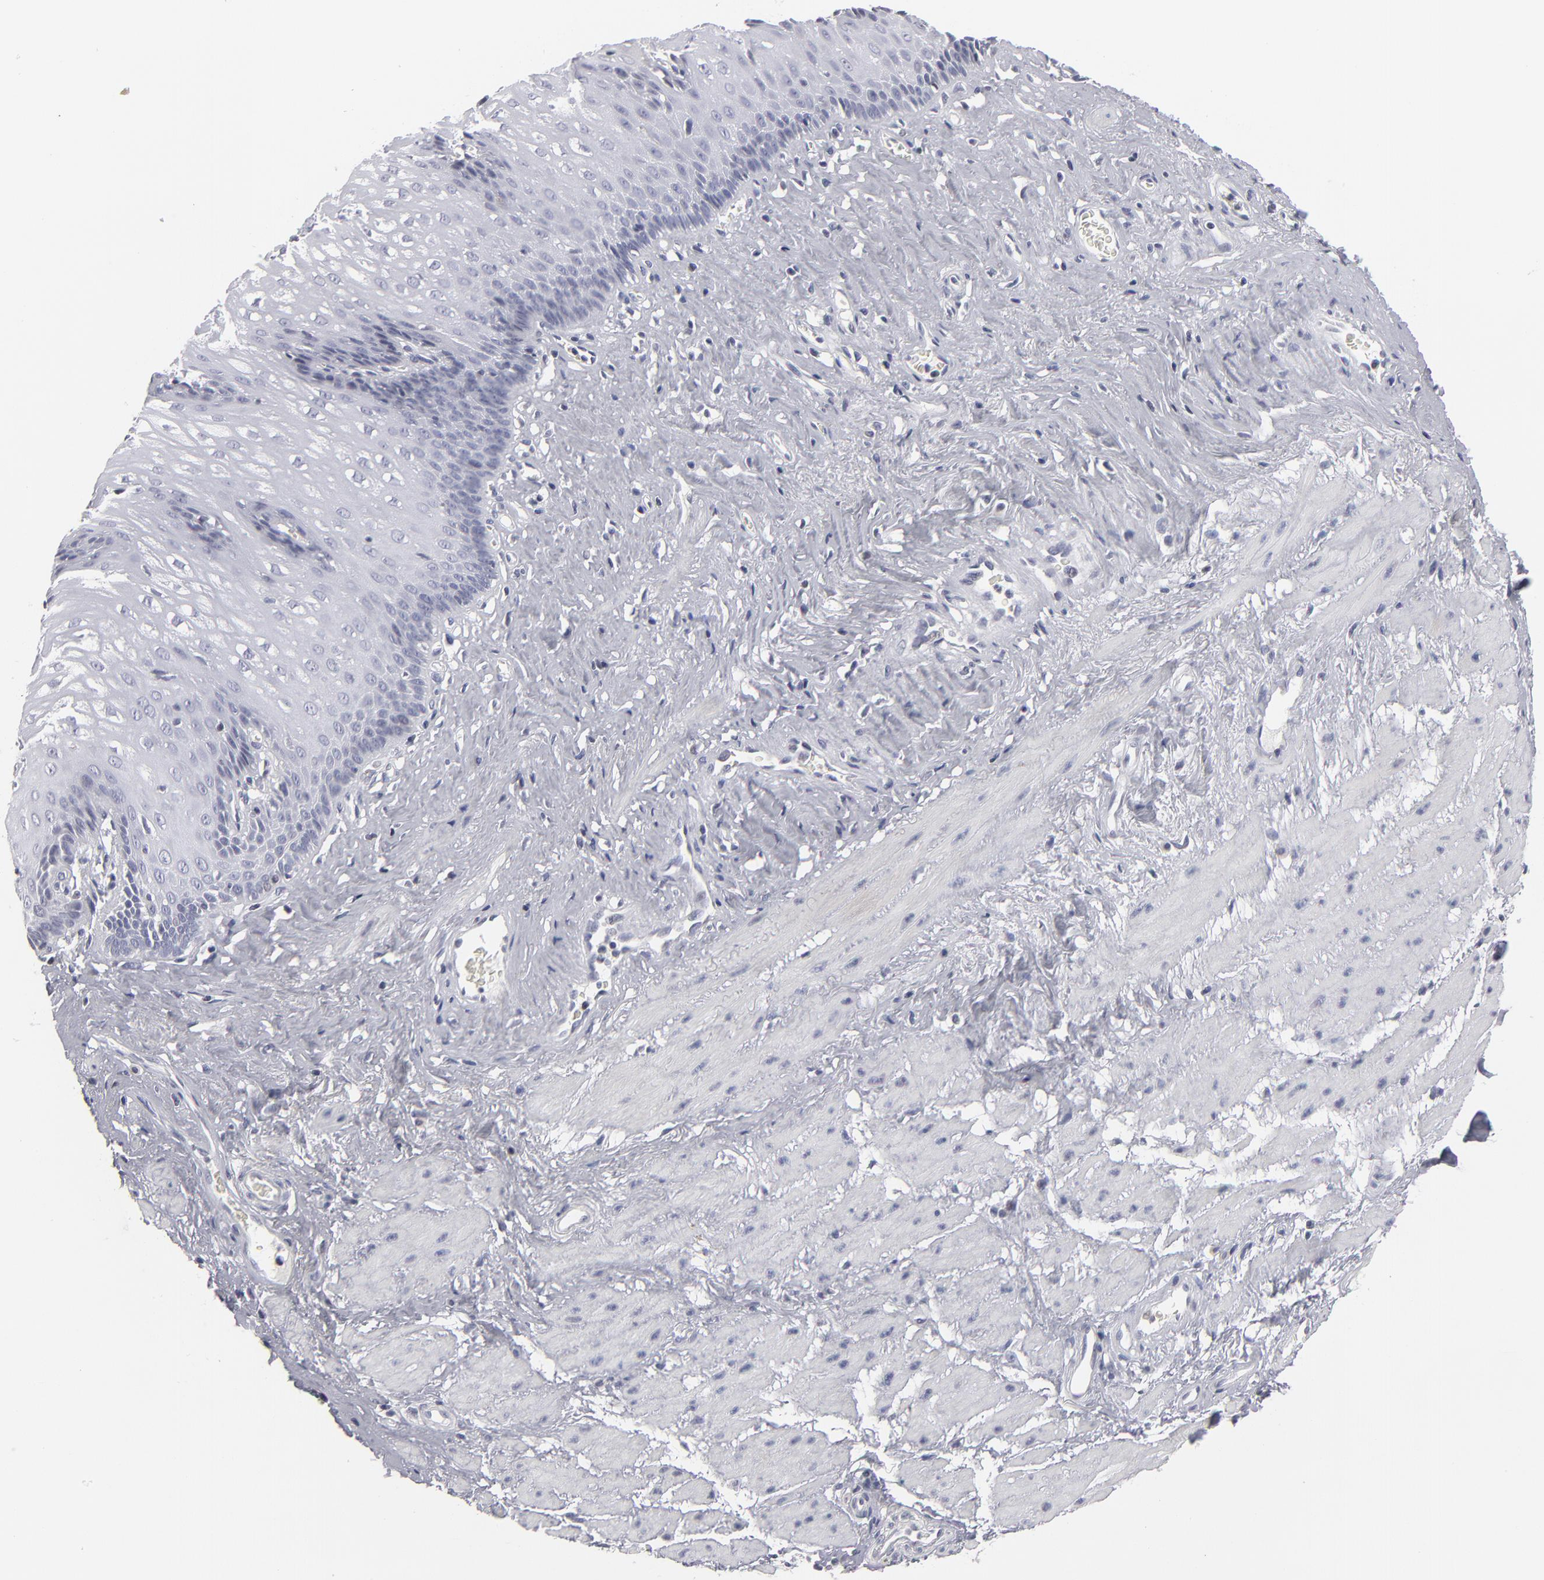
{"staining": {"intensity": "negative", "quantity": "none", "location": "none"}, "tissue": "esophagus", "cell_type": "Squamous epithelial cells", "image_type": "normal", "snomed": [{"axis": "morphology", "description": "Normal tissue, NOS"}, {"axis": "topography", "description": "Esophagus"}], "caption": "This photomicrograph is of normal esophagus stained with immunohistochemistry (IHC) to label a protein in brown with the nuclei are counter-stained blue. There is no staining in squamous epithelial cells.", "gene": "ODF2", "patient": {"sex": "female", "age": 70}}